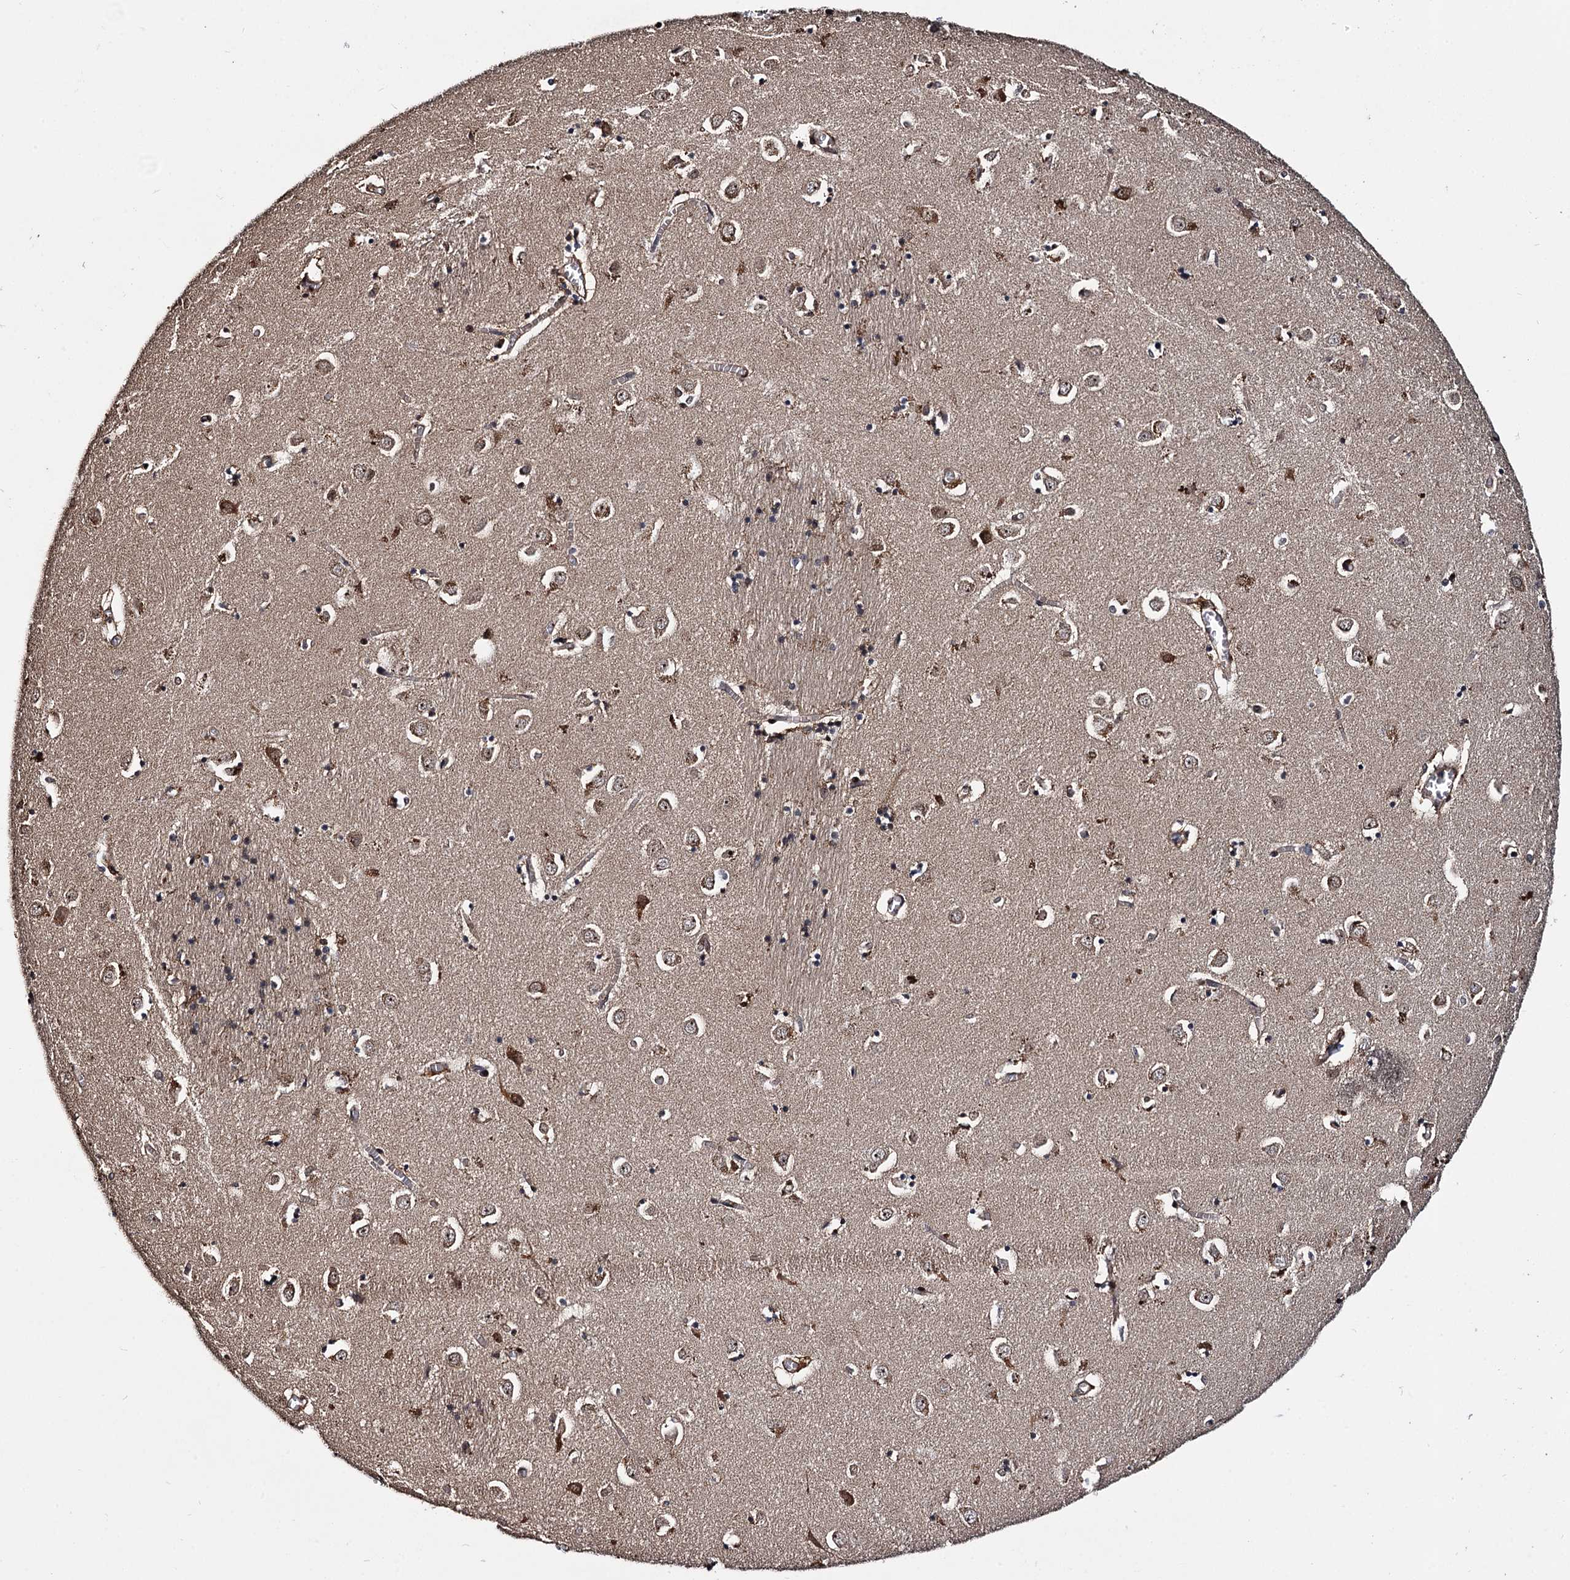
{"staining": {"intensity": "weak", "quantity": "25%-75%", "location": "cytoplasmic/membranous"}, "tissue": "caudate", "cell_type": "Glial cells", "image_type": "normal", "snomed": [{"axis": "morphology", "description": "Normal tissue, NOS"}, {"axis": "topography", "description": "Lateral ventricle wall"}], "caption": "Caudate stained with immunohistochemistry shows weak cytoplasmic/membranous staining in approximately 25%-75% of glial cells.", "gene": "CEP192", "patient": {"sex": "male", "age": 70}}